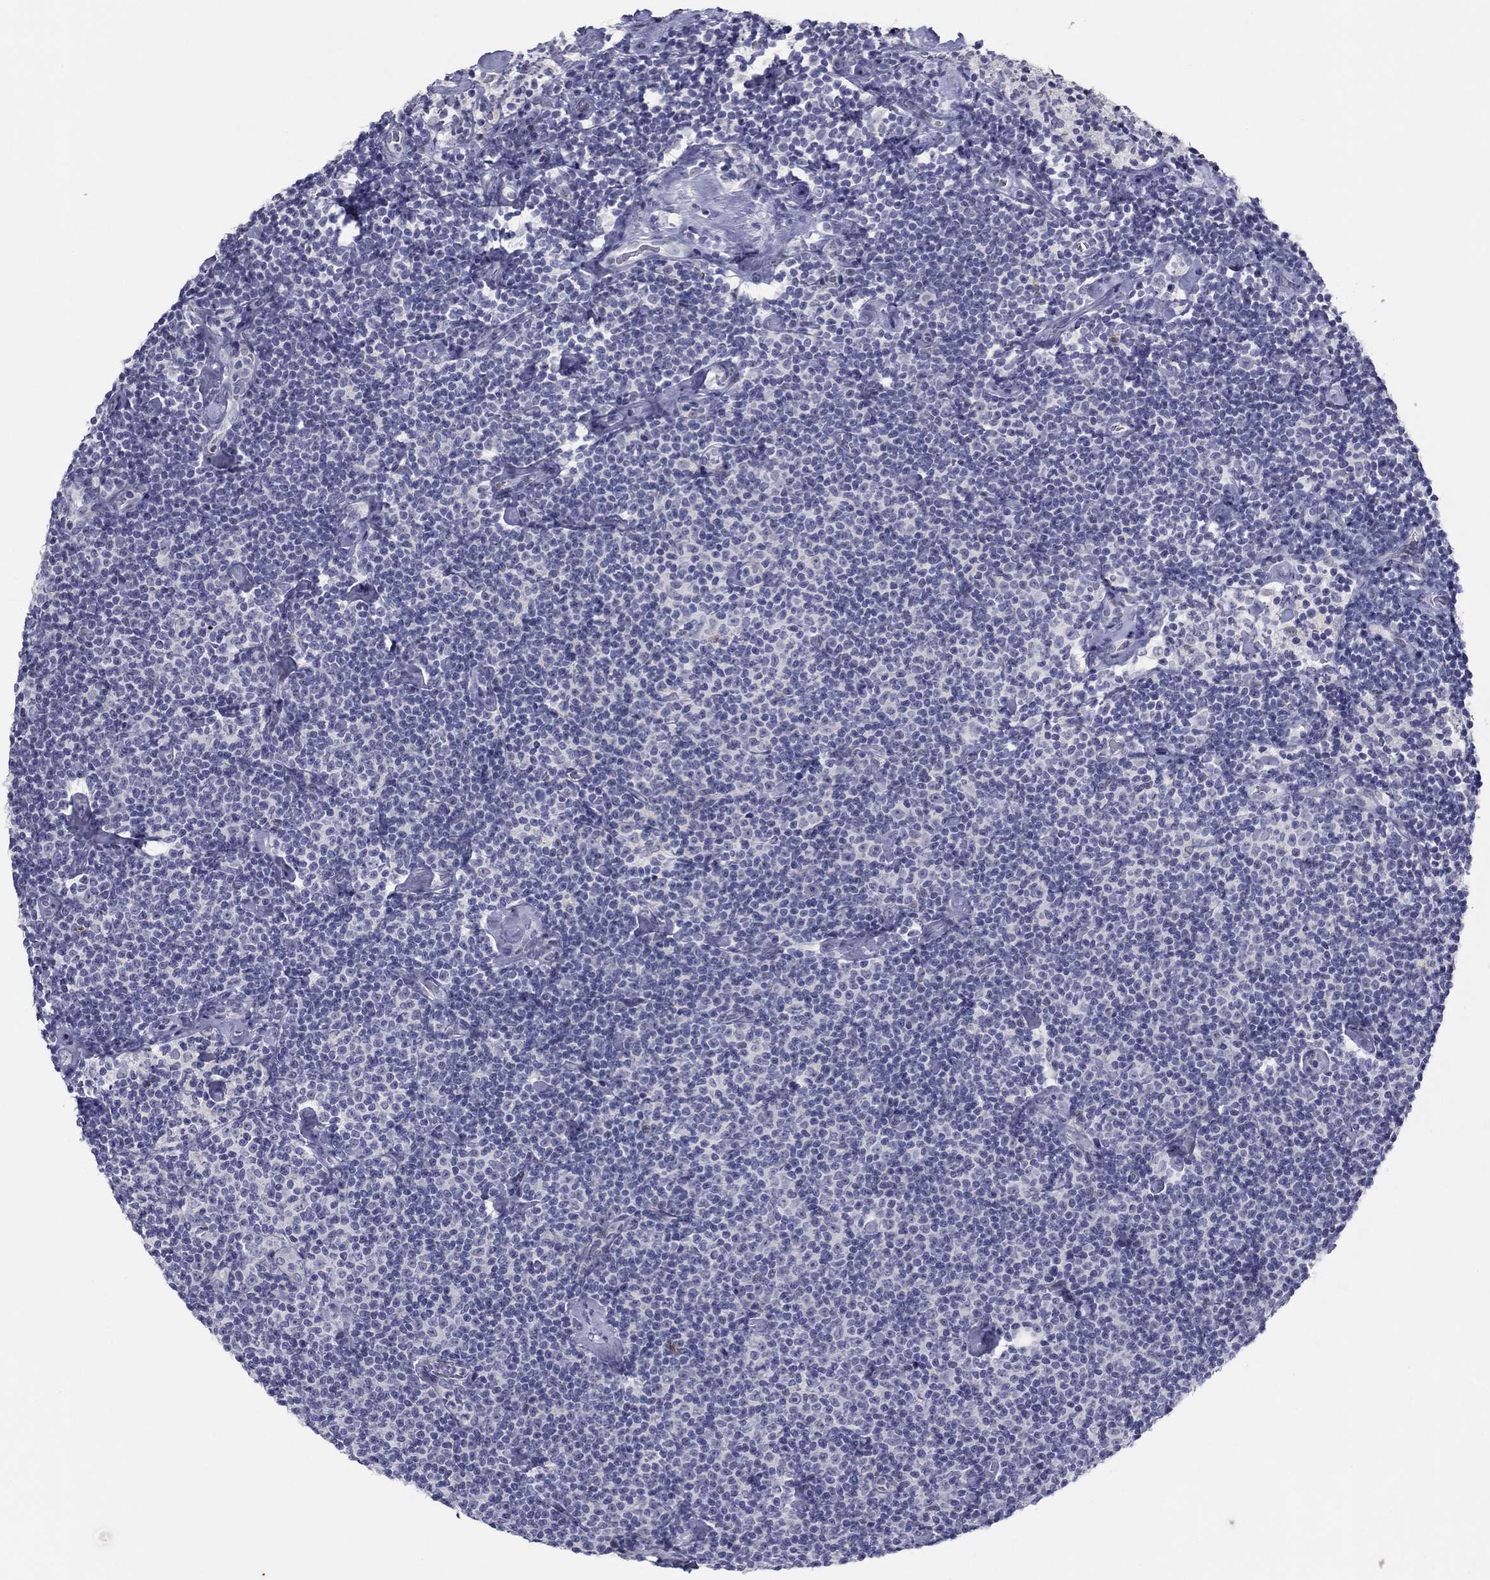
{"staining": {"intensity": "negative", "quantity": "none", "location": "none"}, "tissue": "lymphoma", "cell_type": "Tumor cells", "image_type": "cancer", "snomed": [{"axis": "morphology", "description": "Malignant lymphoma, non-Hodgkin's type, Low grade"}, {"axis": "topography", "description": "Lymph node"}], "caption": "Lymphoma was stained to show a protein in brown. There is no significant staining in tumor cells. The staining was performed using DAB to visualize the protein expression in brown, while the nuclei were stained in blue with hematoxylin (Magnification: 20x).", "gene": "ITGAE", "patient": {"sex": "male", "age": 81}}